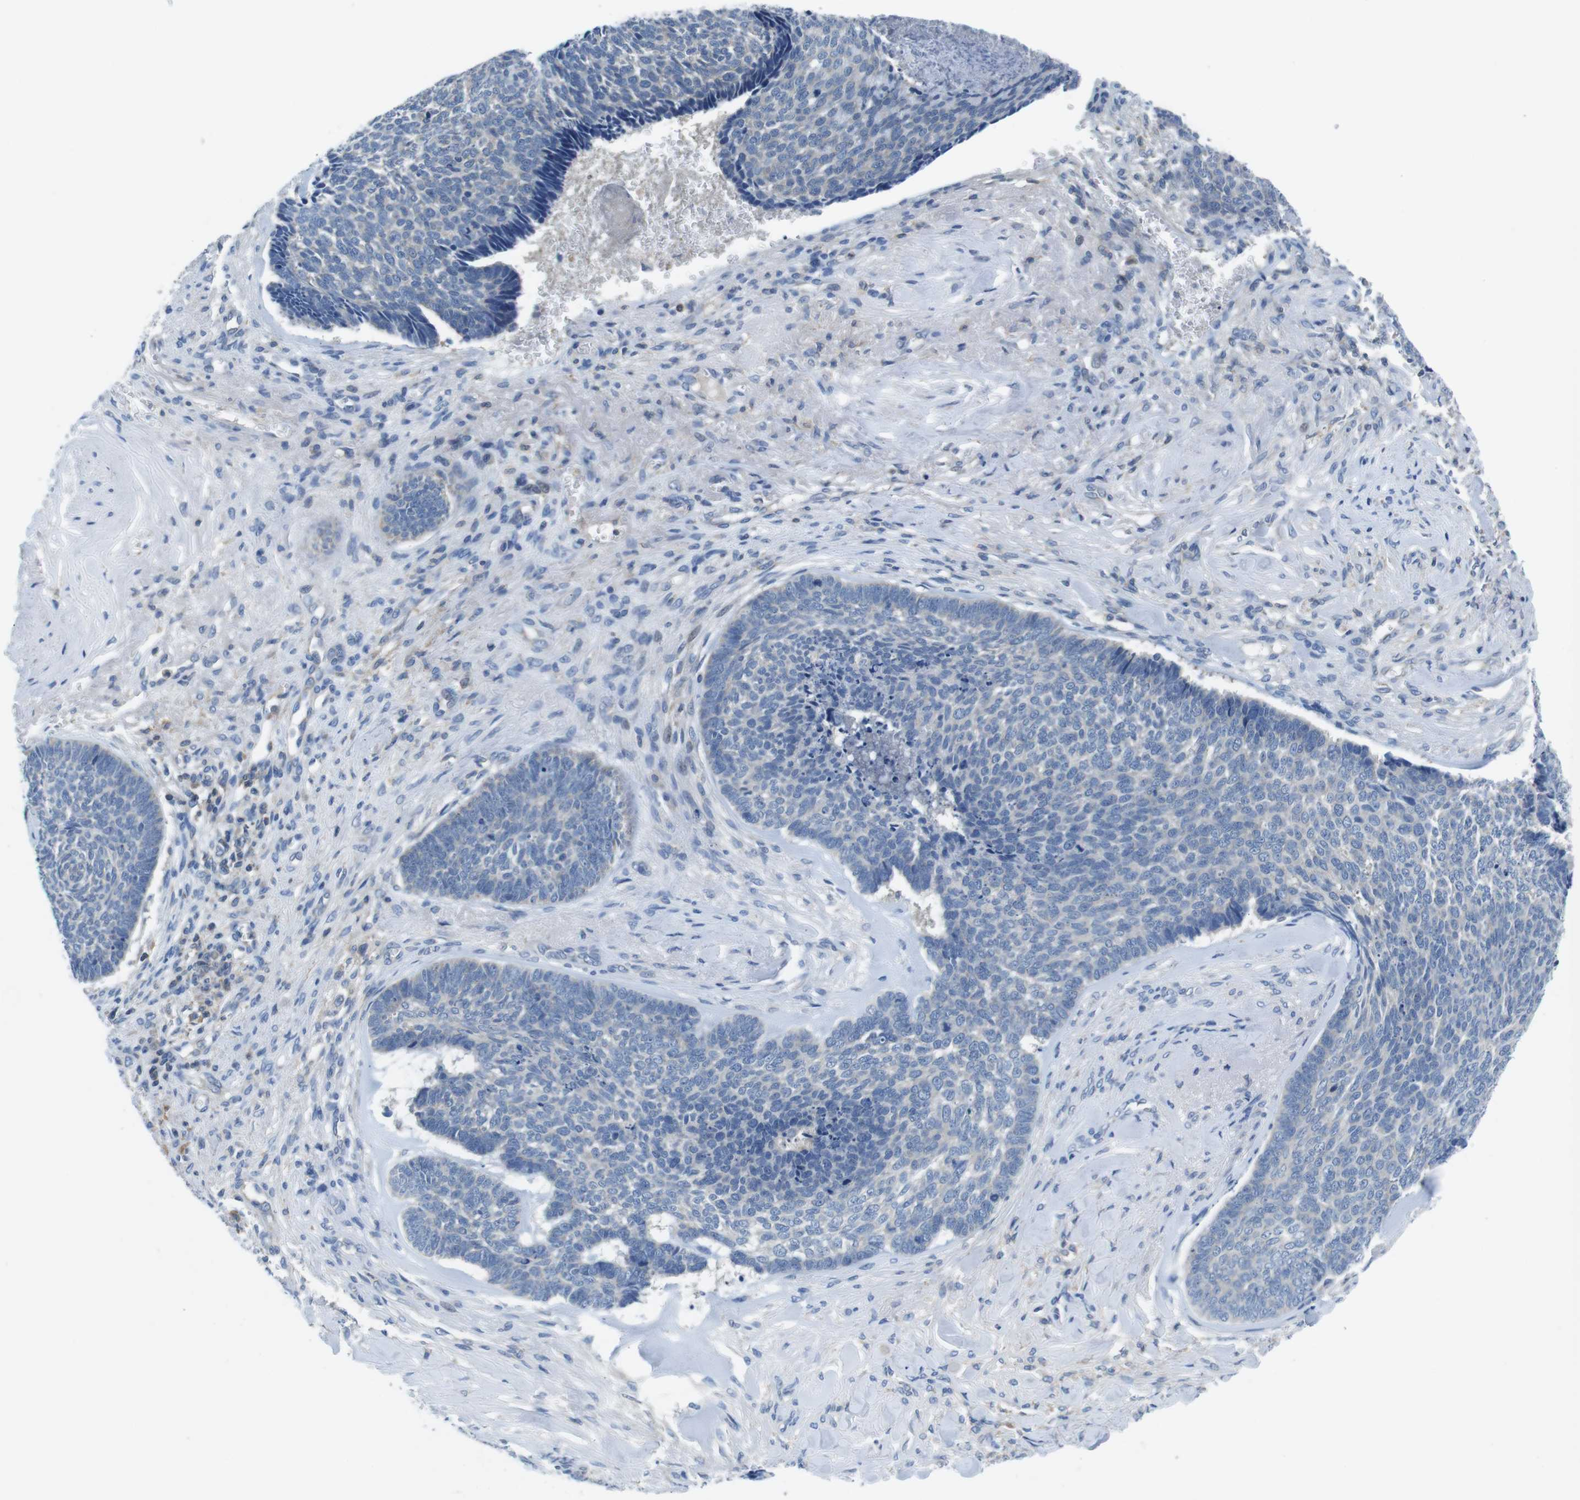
{"staining": {"intensity": "negative", "quantity": "none", "location": "none"}, "tissue": "skin cancer", "cell_type": "Tumor cells", "image_type": "cancer", "snomed": [{"axis": "morphology", "description": "Basal cell carcinoma"}, {"axis": "topography", "description": "Skin"}], "caption": "Tumor cells show no significant staining in skin cancer (basal cell carcinoma).", "gene": "PIK3CD", "patient": {"sex": "male", "age": 84}}